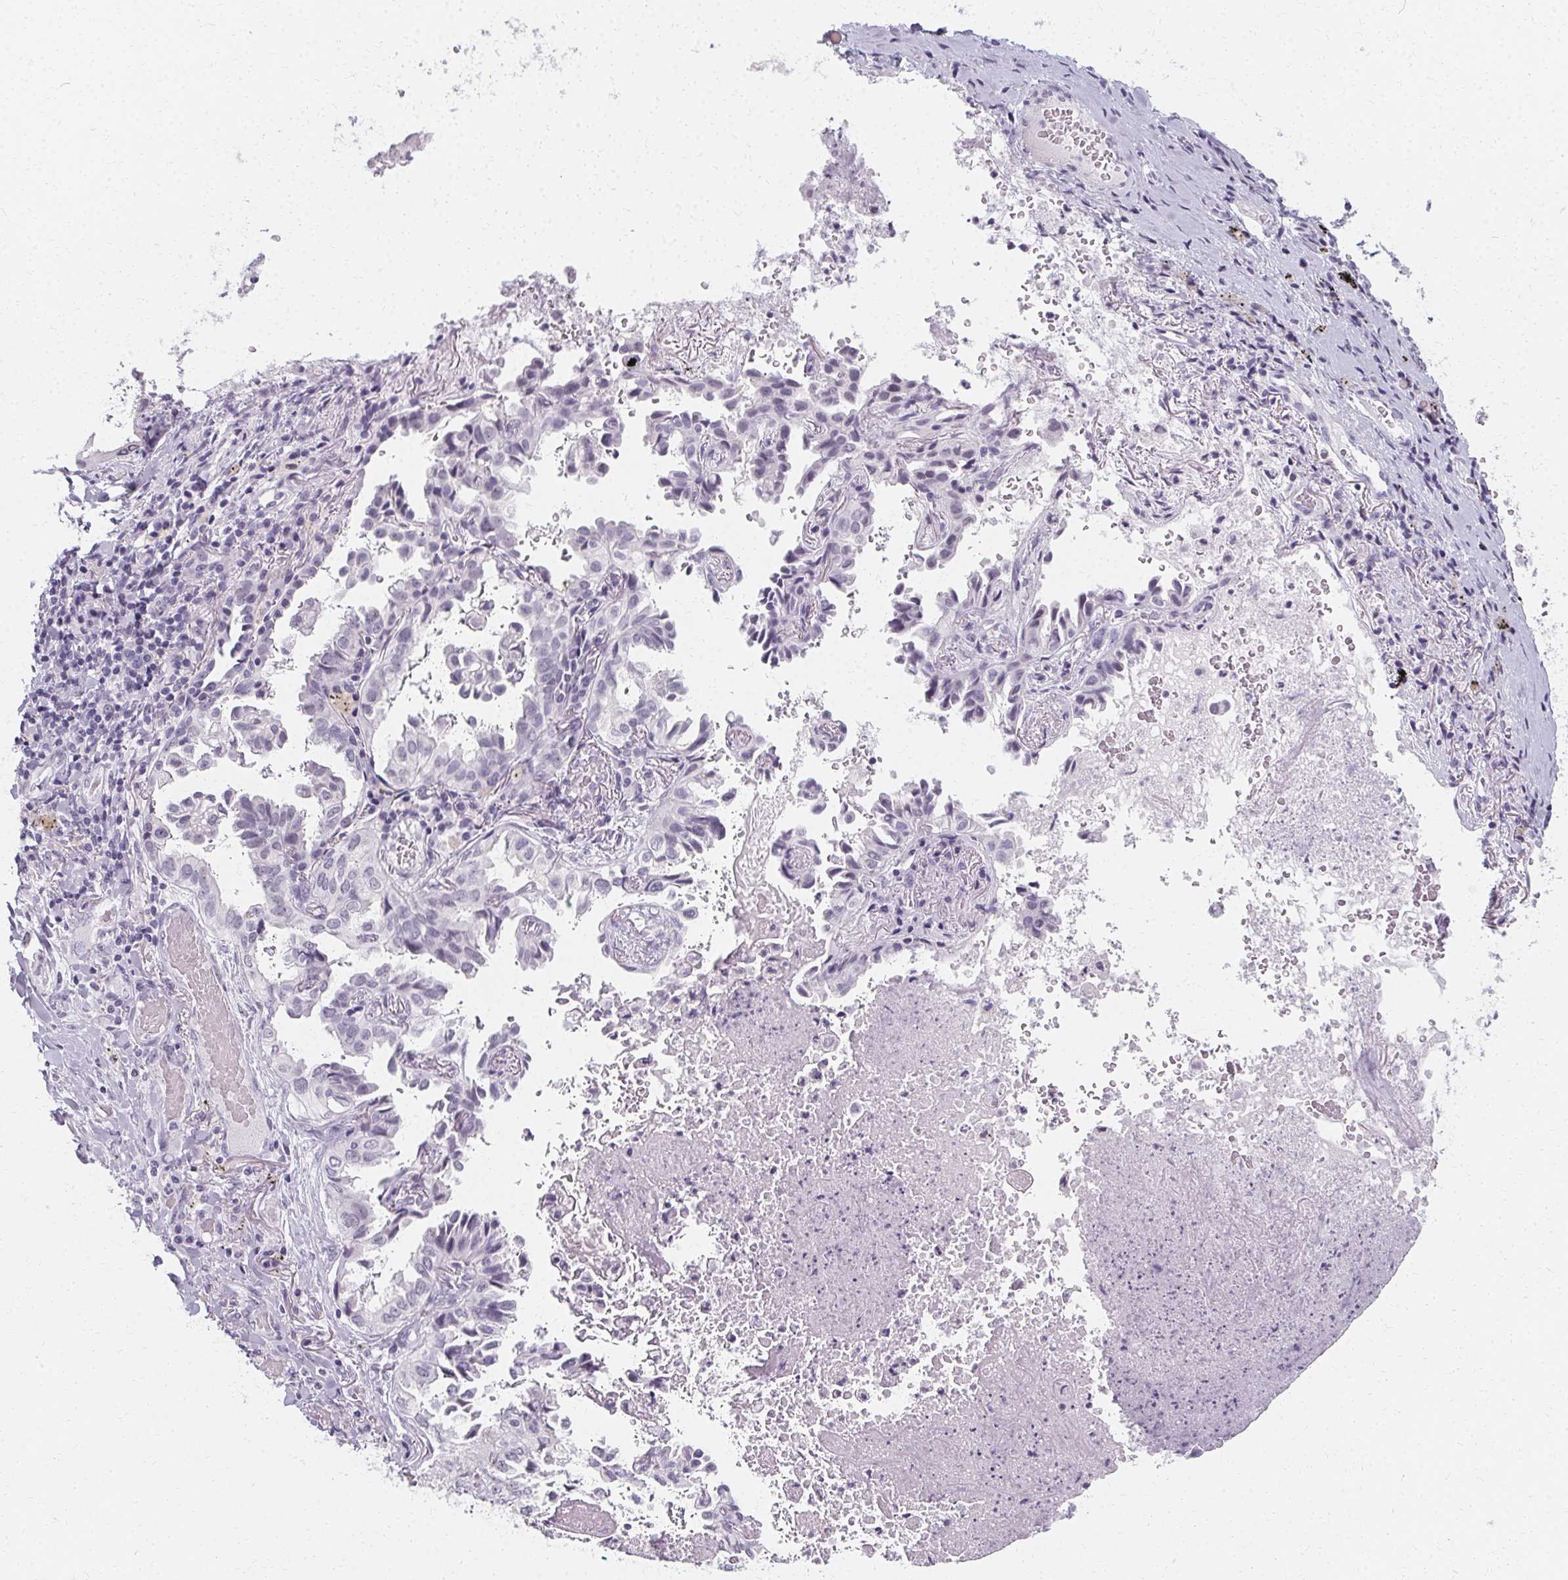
{"staining": {"intensity": "negative", "quantity": "none", "location": "none"}, "tissue": "lung cancer", "cell_type": "Tumor cells", "image_type": "cancer", "snomed": [{"axis": "morphology", "description": "Aneuploidy"}, {"axis": "morphology", "description": "Adenocarcinoma, NOS"}, {"axis": "morphology", "description": "Adenocarcinoma, metastatic, NOS"}, {"axis": "topography", "description": "Lymph node"}, {"axis": "topography", "description": "Lung"}], "caption": "There is no significant expression in tumor cells of adenocarcinoma (lung).", "gene": "SYNPR", "patient": {"sex": "female", "age": 48}}